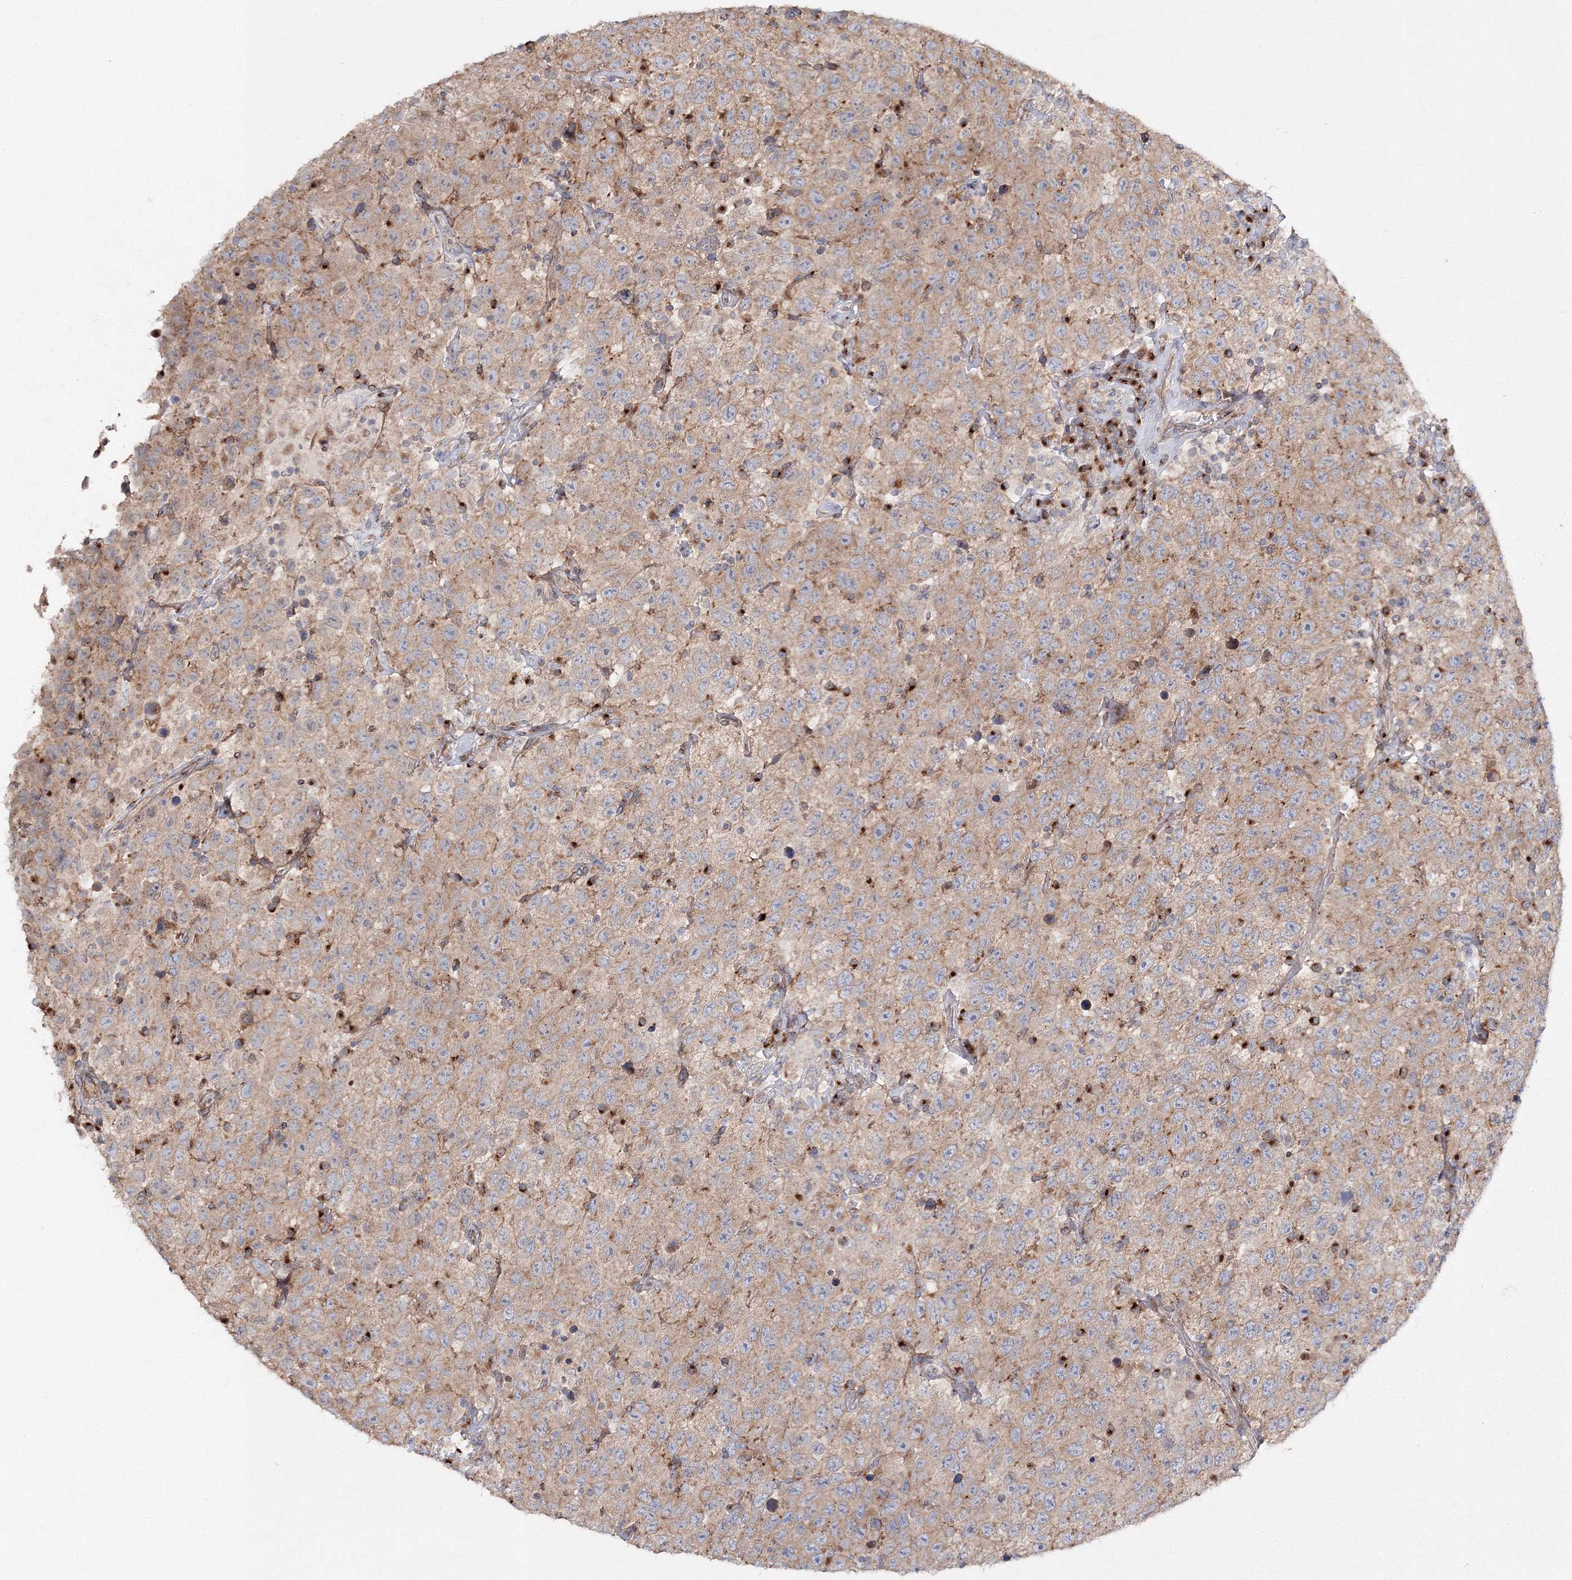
{"staining": {"intensity": "moderate", "quantity": ">75%", "location": "cytoplasmic/membranous"}, "tissue": "testis cancer", "cell_type": "Tumor cells", "image_type": "cancer", "snomed": [{"axis": "morphology", "description": "Seminoma, NOS"}, {"axis": "topography", "description": "Testis"}], "caption": "Moderate cytoplasmic/membranous staining for a protein is appreciated in approximately >75% of tumor cells of testis cancer (seminoma) using immunohistochemistry.", "gene": "DDO", "patient": {"sex": "male", "age": 41}}